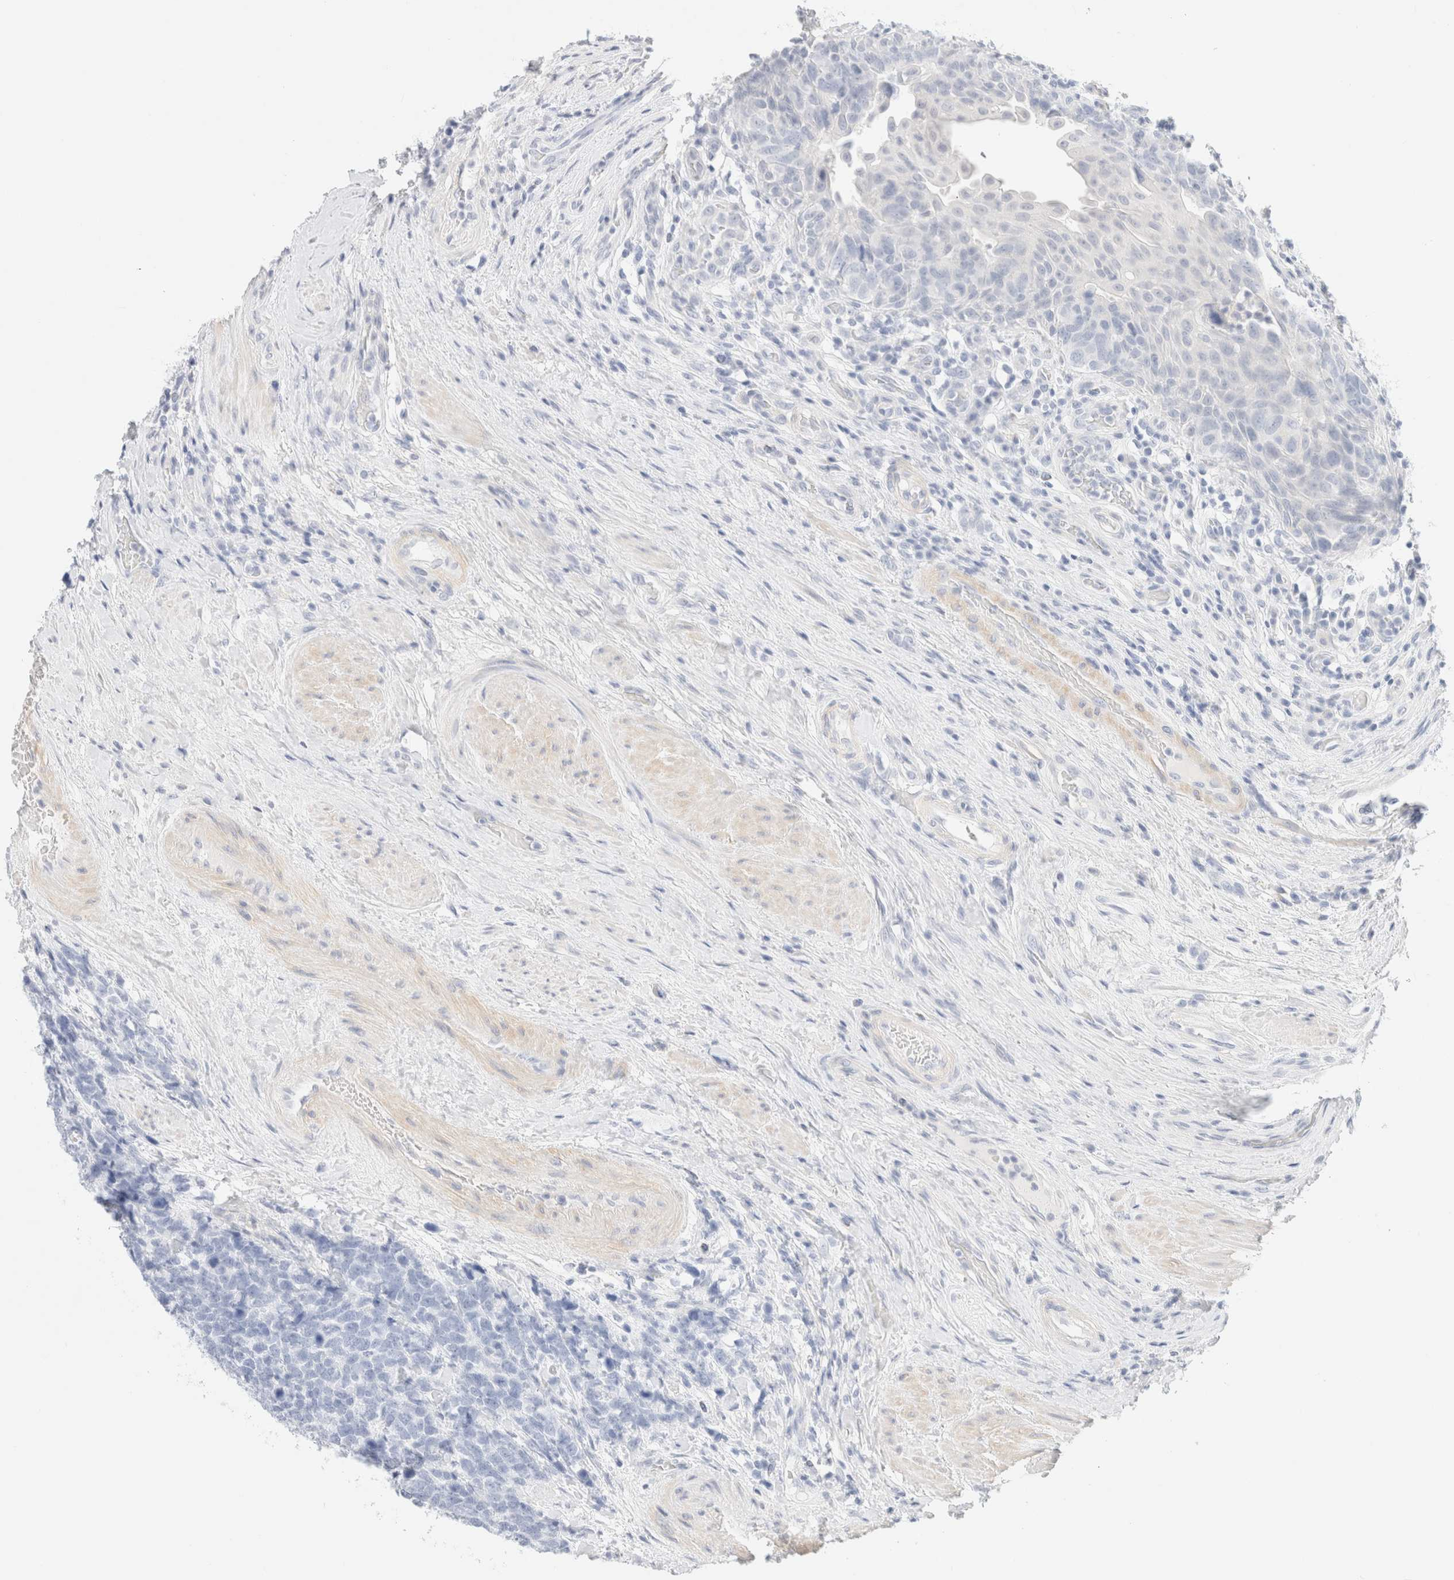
{"staining": {"intensity": "negative", "quantity": "none", "location": "none"}, "tissue": "urothelial cancer", "cell_type": "Tumor cells", "image_type": "cancer", "snomed": [{"axis": "morphology", "description": "Urothelial carcinoma, High grade"}, {"axis": "topography", "description": "Urinary bladder"}], "caption": "This image is of urothelial cancer stained with IHC to label a protein in brown with the nuclei are counter-stained blue. There is no staining in tumor cells.", "gene": "DPYS", "patient": {"sex": "female", "age": 82}}